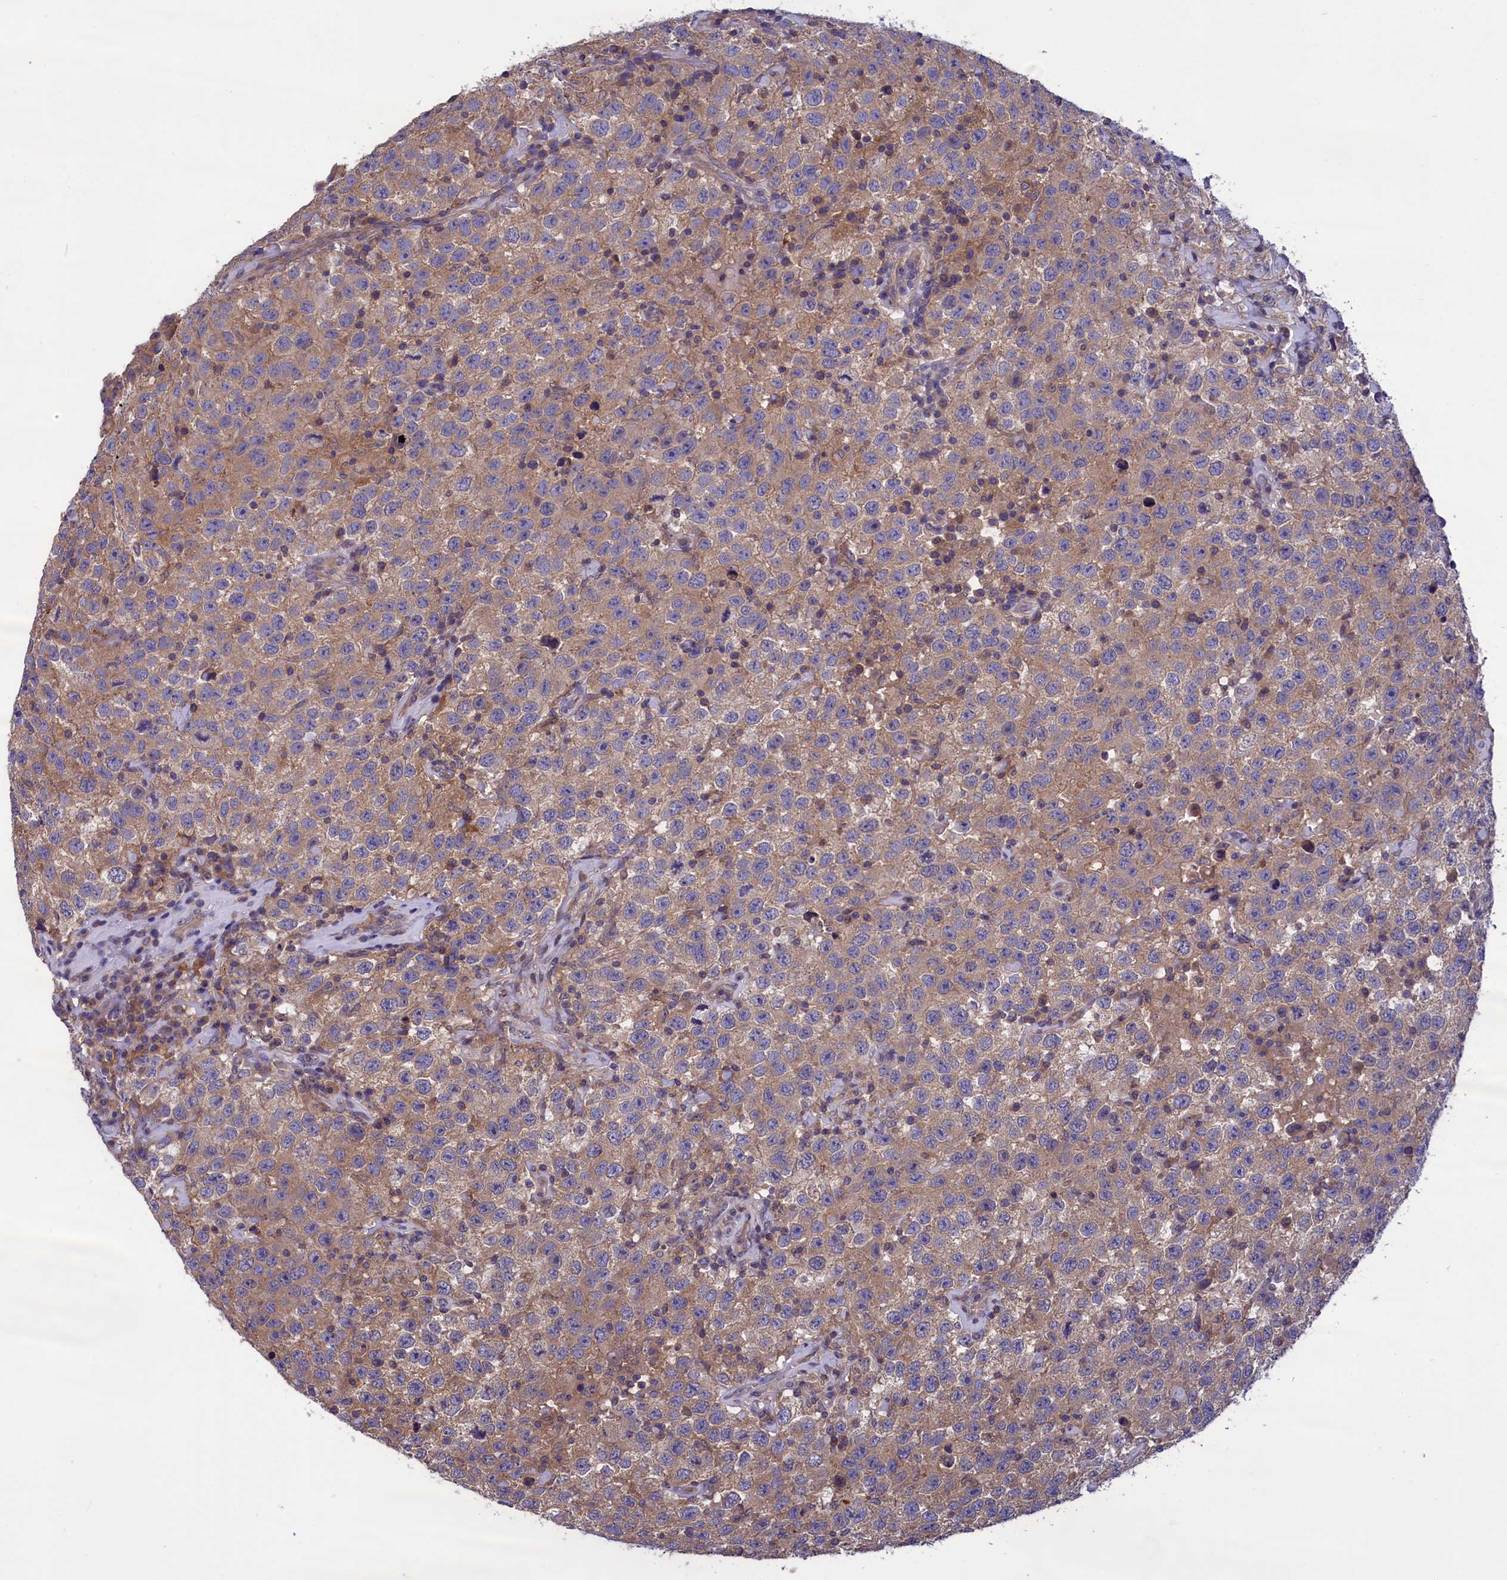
{"staining": {"intensity": "weak", "quantity": ">75%", "location": "cytoplasmic/membranous"}, "tissue": "testis cancer", "cell_type": "Tumor cells", "image_type": "cancer", "snomed": [{"axis": "morphology", "description": "Seminoma, NOS"}, {"axis": "topography", "description": "Testis"}], "caption": "The image displays a brown stain indicating the presence of a protein in the cytoplasmic/membranous of tumor cells in testis cancer (seminoma). (IHC, brightfield microscopy, high magnification).", "gene": "AMDHD2", "patient": {"sex": "male", "age": 41}}